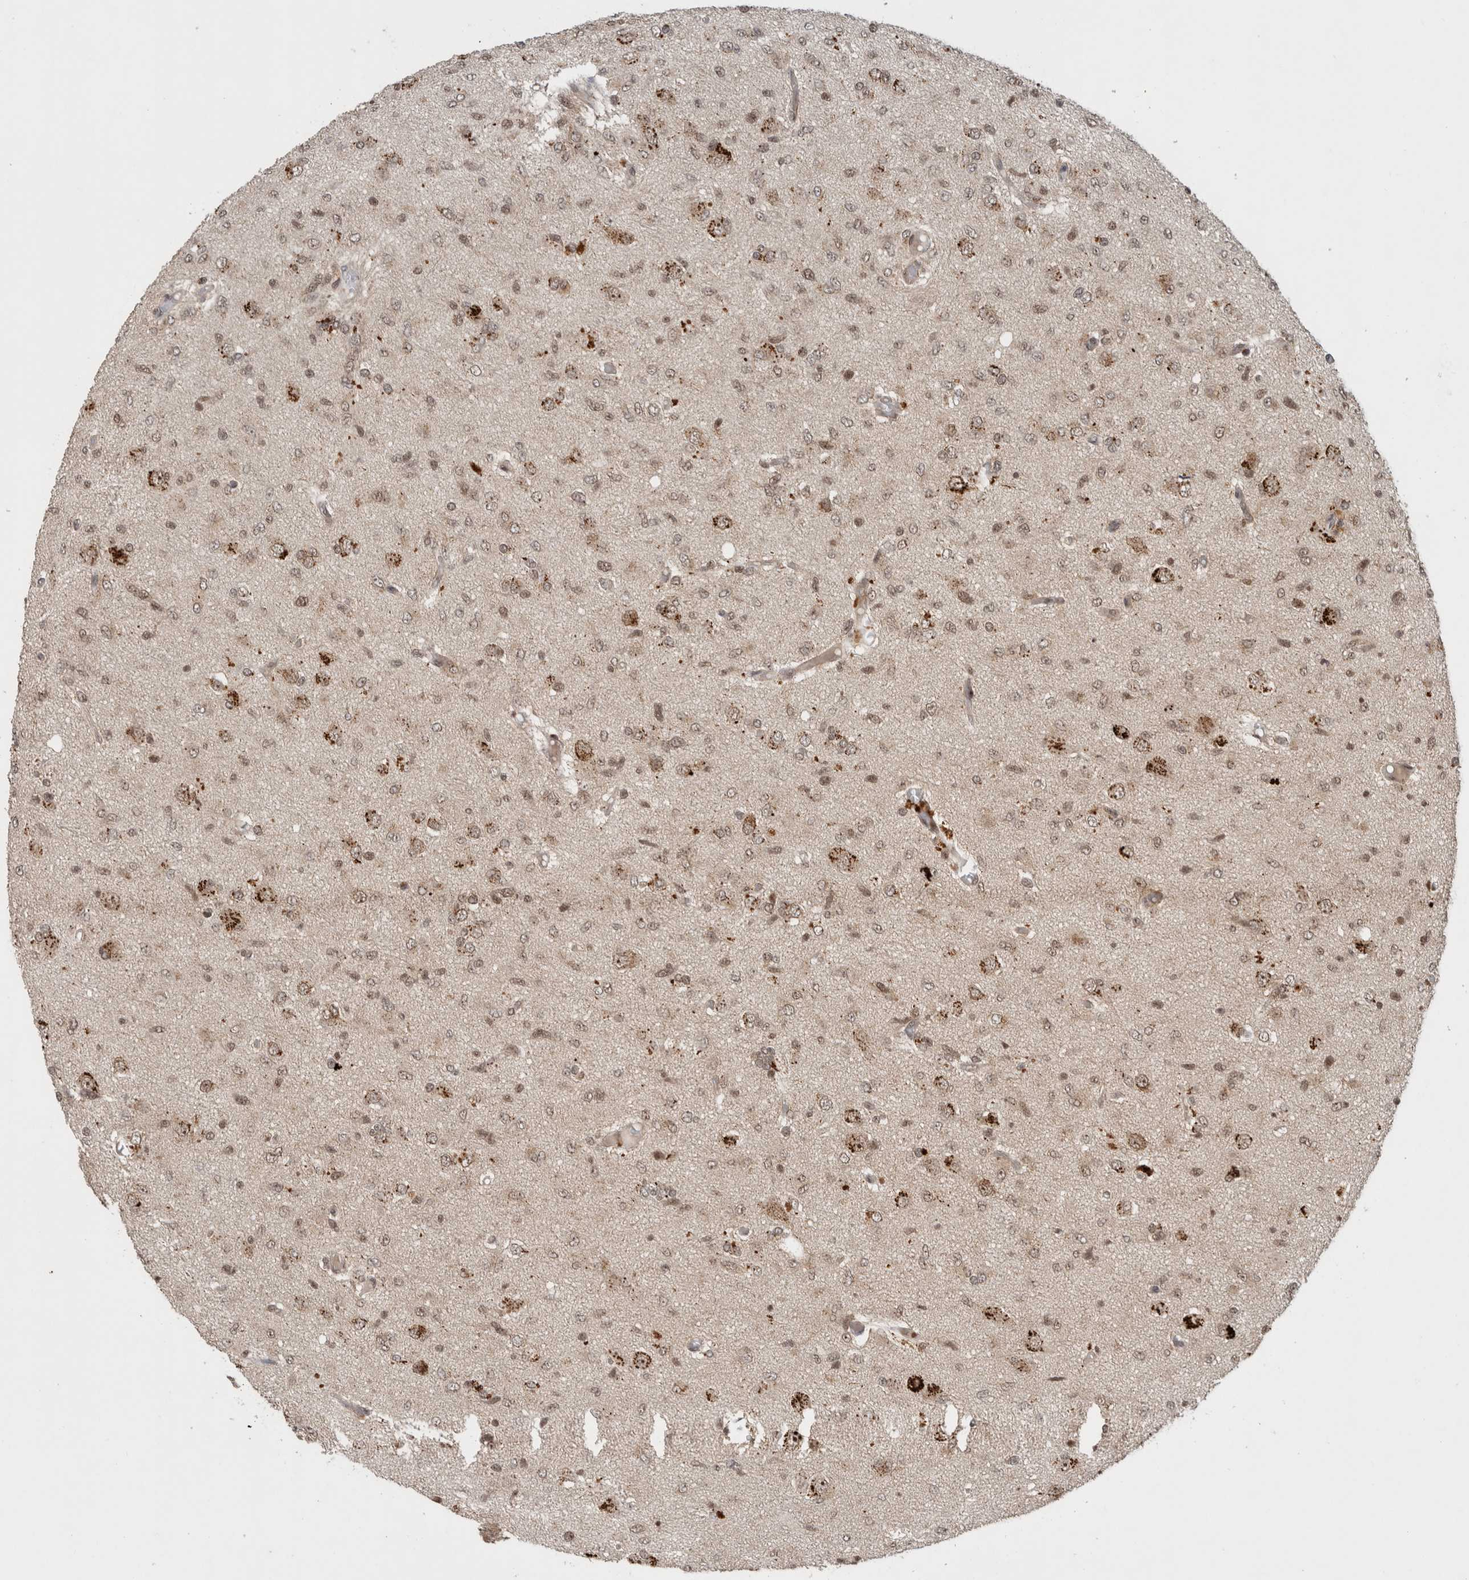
{"staining": {"intensity": "weak", "quantity": ">75%", "location": "nuclear"}, "tissue": "glioma", "cell_type": "Tumor cells", "image_type": "cancer", "snomed": [{"axis": "morphology", "description": "Glioma, malignant, High grade"}, {"axis": "topography", "description": "Brain"}], "caption": "IHC image of neoplastic tissue: glioma stained using immunohistochemistry reveals low levels of weak protein expression localized specifically in the nuclear of tumor cells, appearing as a nuclear brown color.", "gene": "MPHOSPH6", "patient": {"sex": "female", "age": 59}}